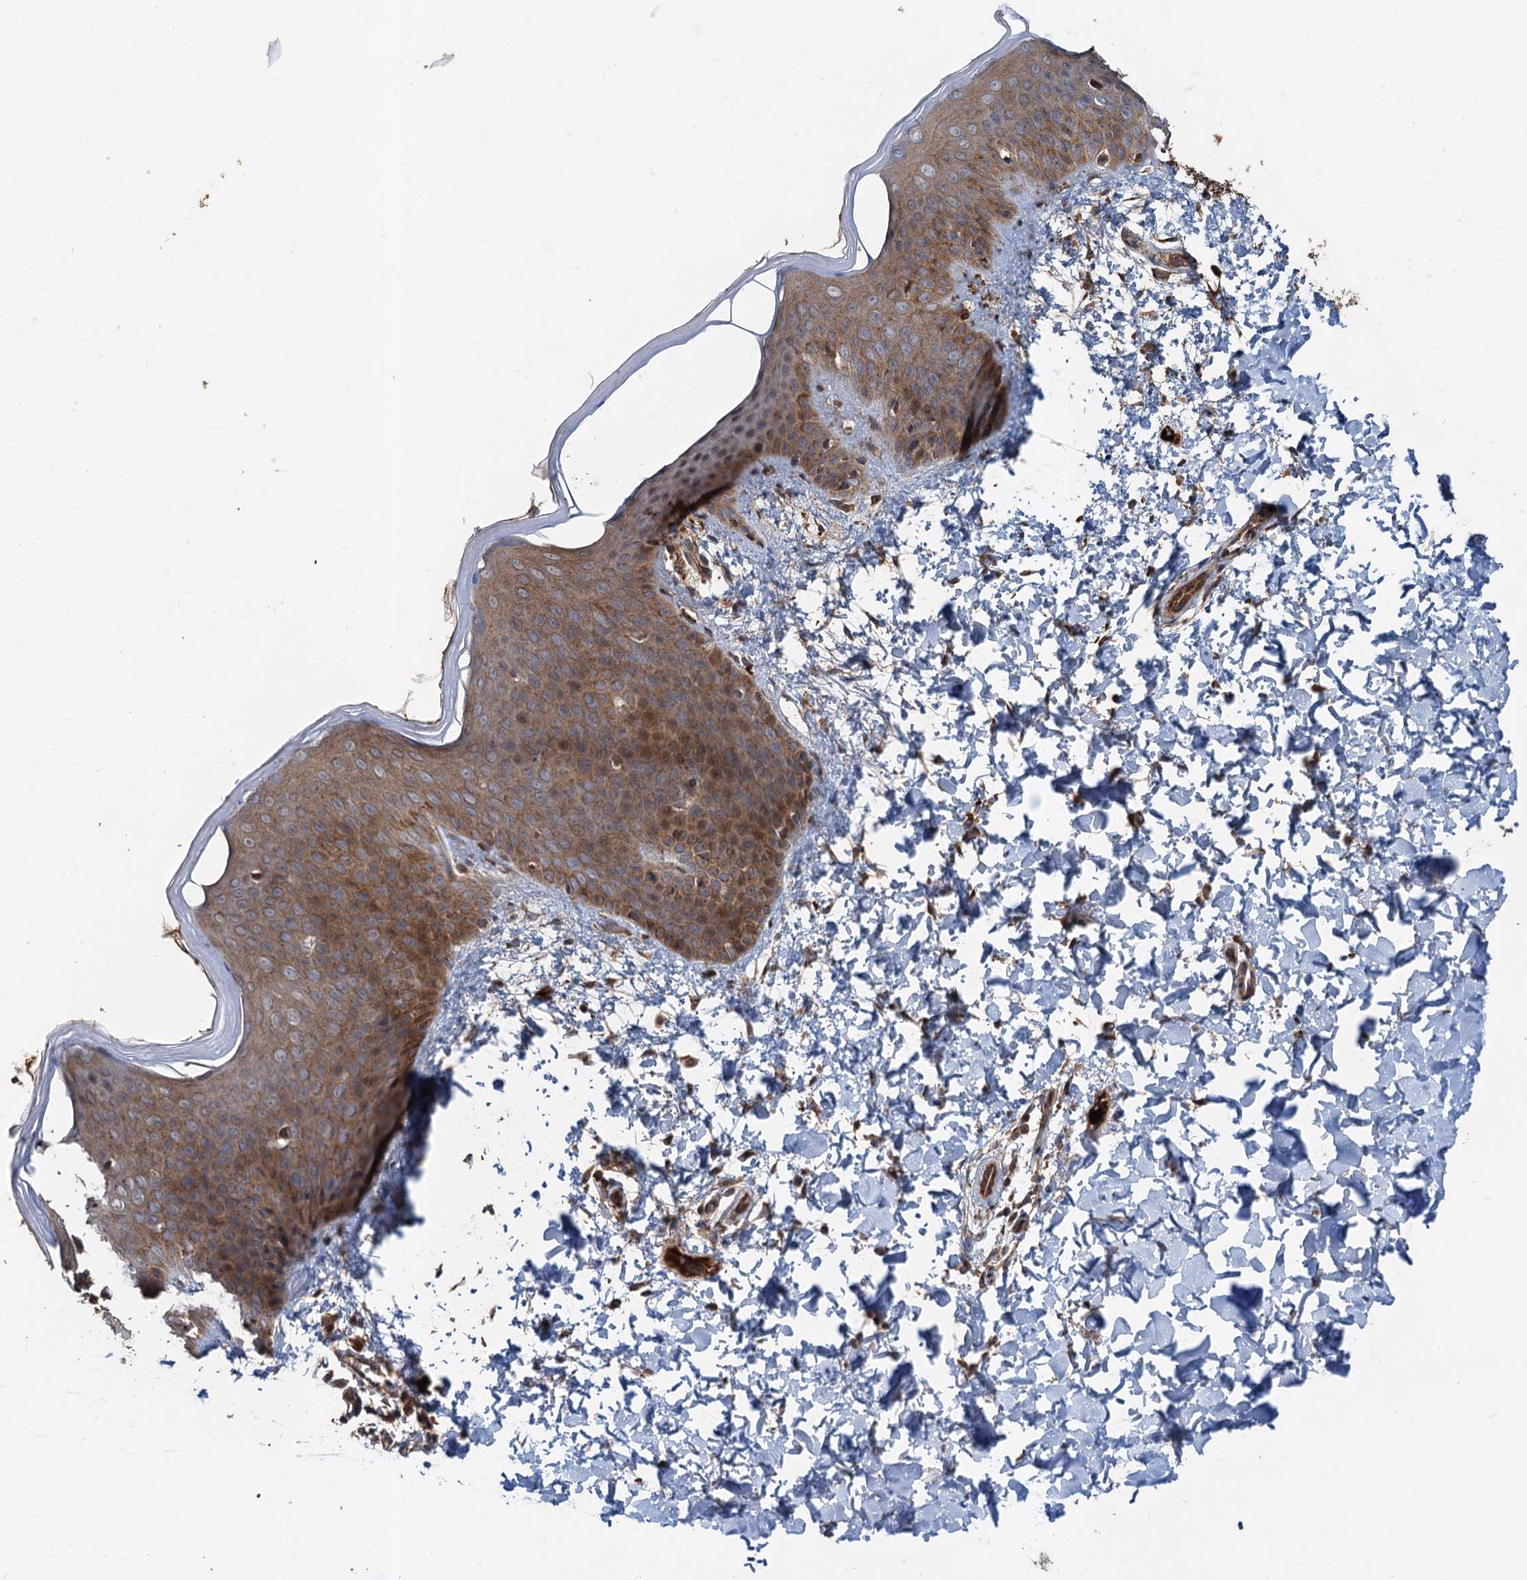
{"staining": {"intensity": "negative", "quantity": "none", "location": "none"}, "tissue": "skin", "cell_type": "Fibroblasts", "image_type": "normal", "snomed": [{"axis": "morphology", "description": "Normal tissue, NOS"}, {"axis": "topography", "description": "Skin"}], "caption": "DAB (3,3'-diaminobenzidine) immunohistochemical staining of normal skin demonstrates no significant positivity in fibroblasts. (DAB (3,3'-diaminobenzidine) IHC with hematoxylin counter stain).", "gene": "DEXI", "patient": {"sex": "male", "age": 36}}